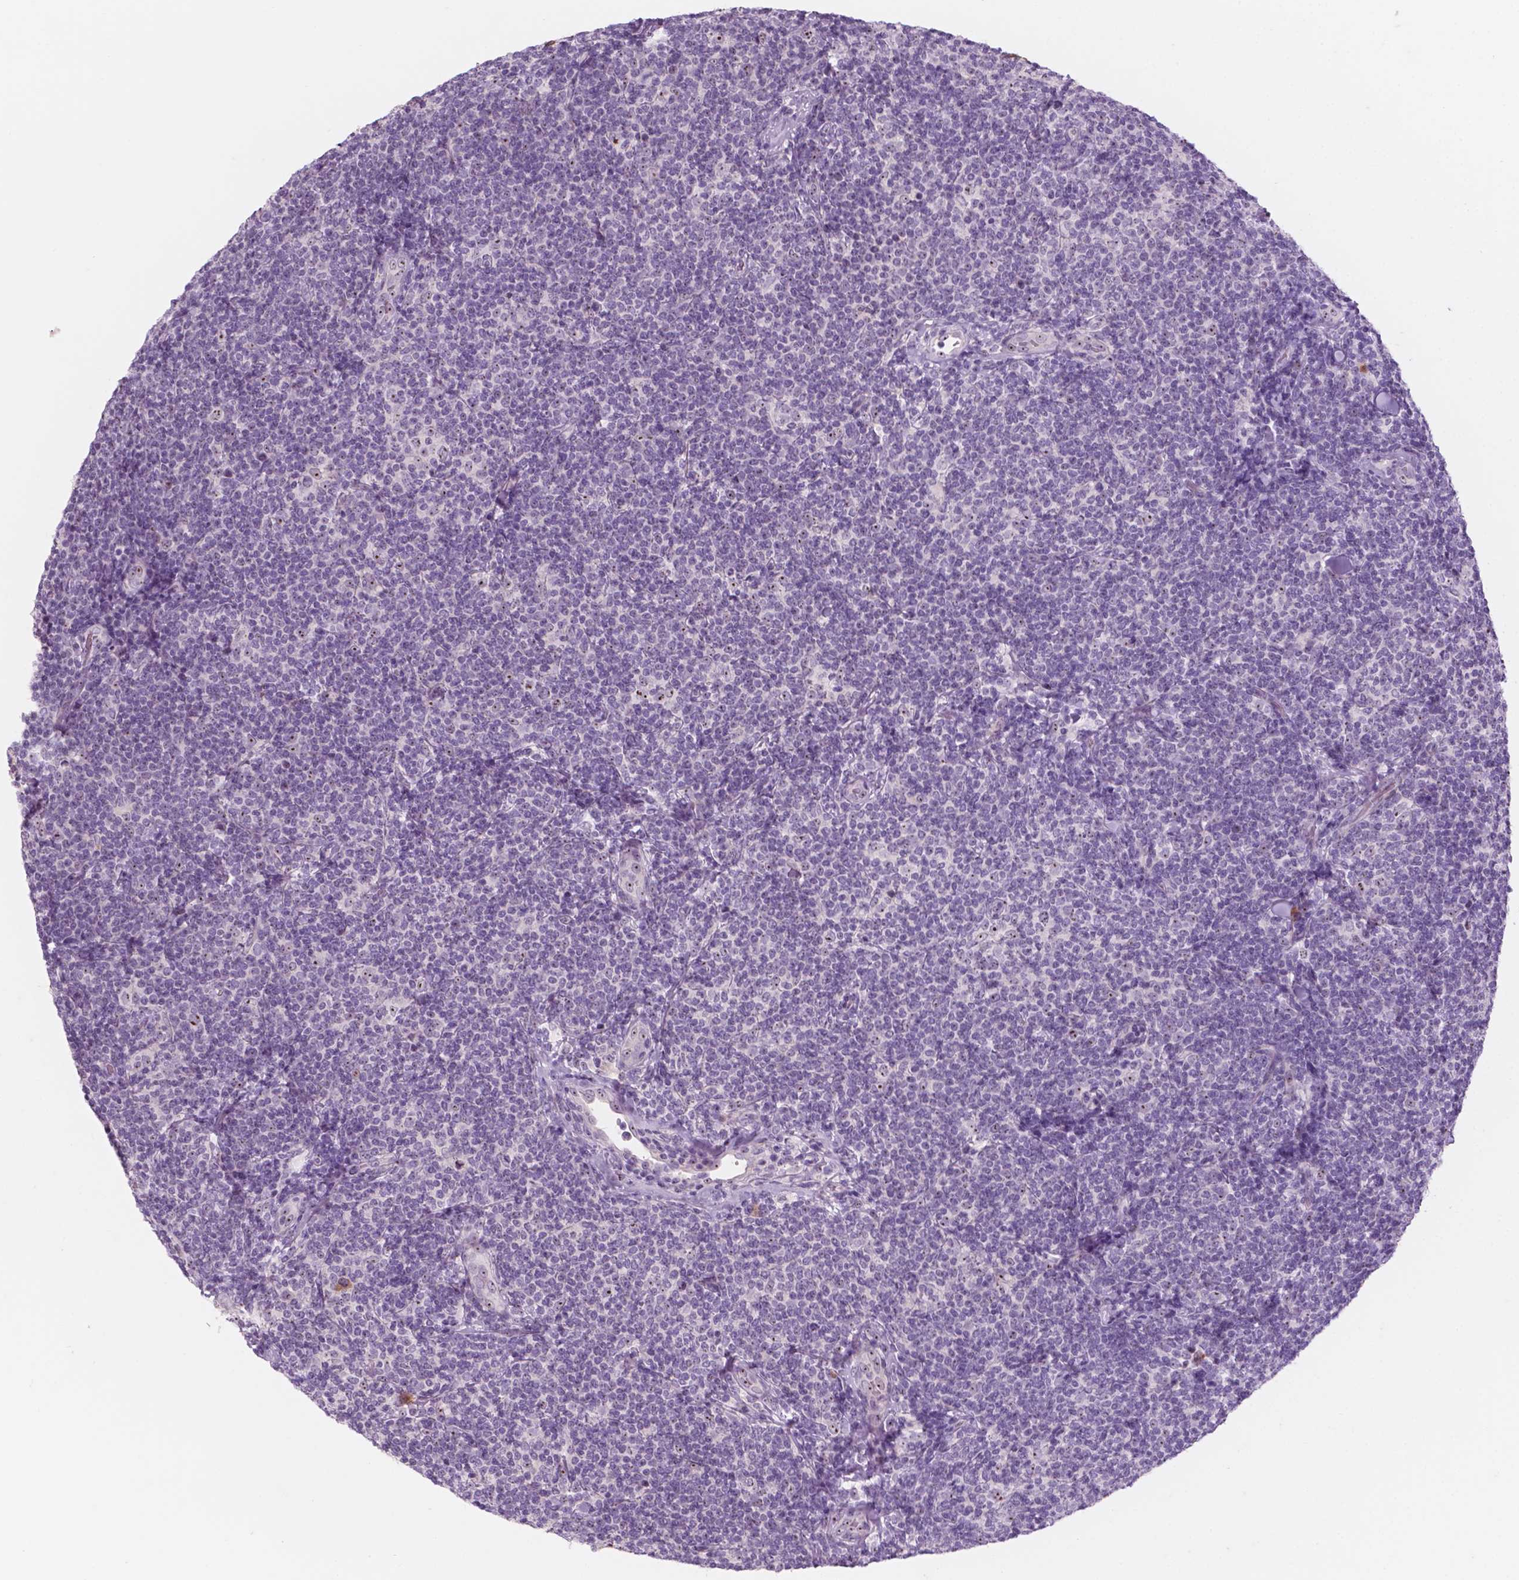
{"staining": {"intensity": "negative", "quantity": "none", "location": "none"}, "tissue": "lymphoma", "cell_type": "Tumor cells", "image_type": "cancer", "snomed": [{"axis": "morphology", "description": "Malignant lymphoma, non-Hodgkin's type, Low grade"}, {"axis": "topography", "description": "Lymph node"}], "caption": "Immunohistochemical staining of lymphoma exhibits no significant positivity in tumor cells.", "gene": "ZNF853", "patient": {"sex": "female", "age": 56}}